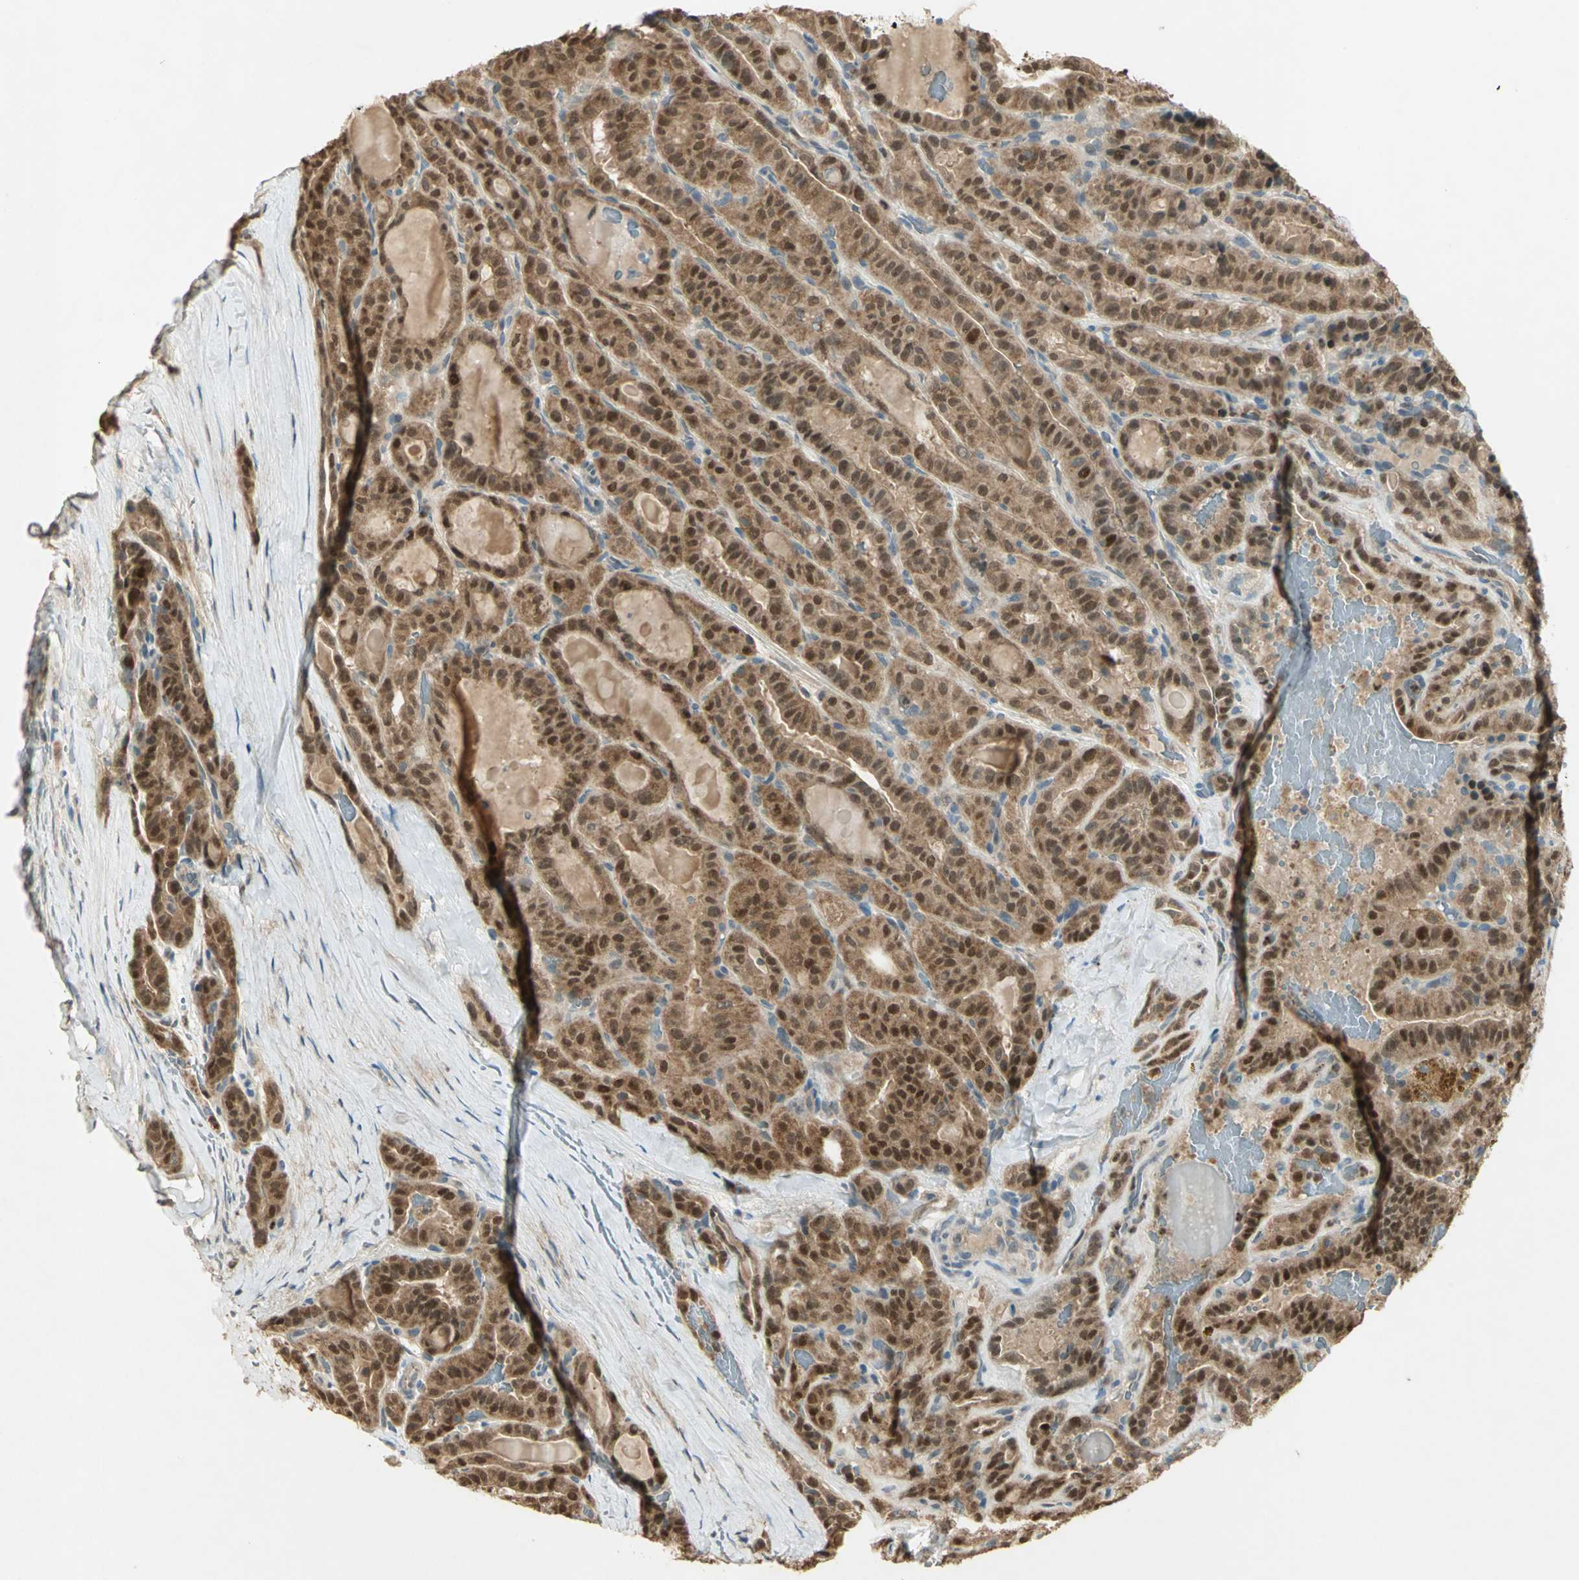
{"staining": {"intensity": "strong", "quantity": ">75%", "location": "cytoplasmic/membranous,nuclear"}, "tissue": "thyroid cancer", "cell_type": "Tumor cells", "image_type": "cancer", "snomed": [{"axis": "morphology", "description": "Papillary adenocarcinoma, NOS"}, {"axis": "topography", "description": "Thyroid gland"}], "caption": "Thyroid cancer (papillary adenocarcinoma) stained for a protein exhibits strong cytoplasmic/membranous and nuclear positivity in tumor cells.", "gene": "BIRC2", "patient": {"sex": "male", "age": 77}}